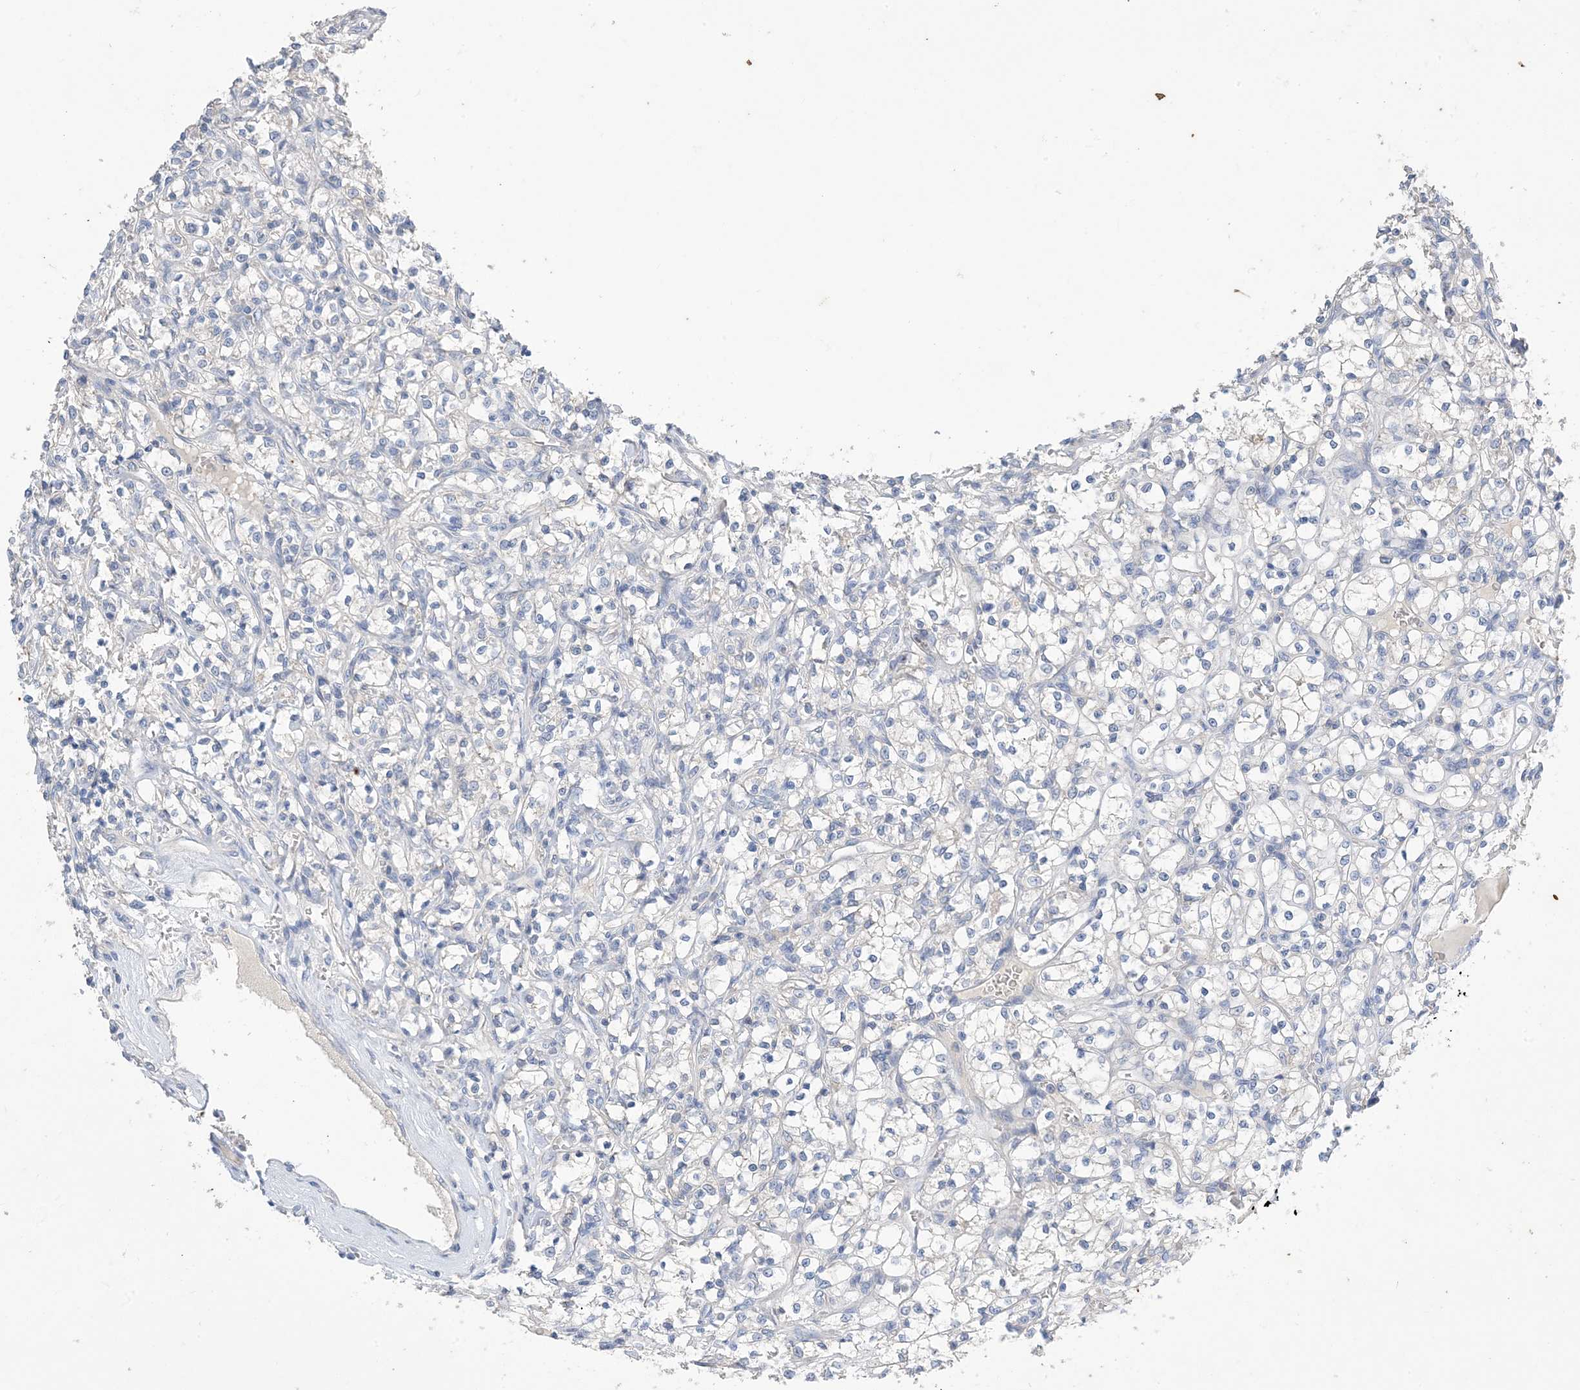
{"staining": {"intensity": "negative", "quantity": "none", "location": "none"}, "tissue": "renal cancer", "cell_type": "Tumor cells", "image_type": "cancer", "snomed": [{"axis": "morphology", "description": "Adenocarcinoma, NOS"}, {"axis": "topography", "description": "Kidney"}], "caption": "Tumor cells show no significant protein positivity in renal cancer.", "gene": "KPRP", "patient": {"sex": "female", "age": 69}}